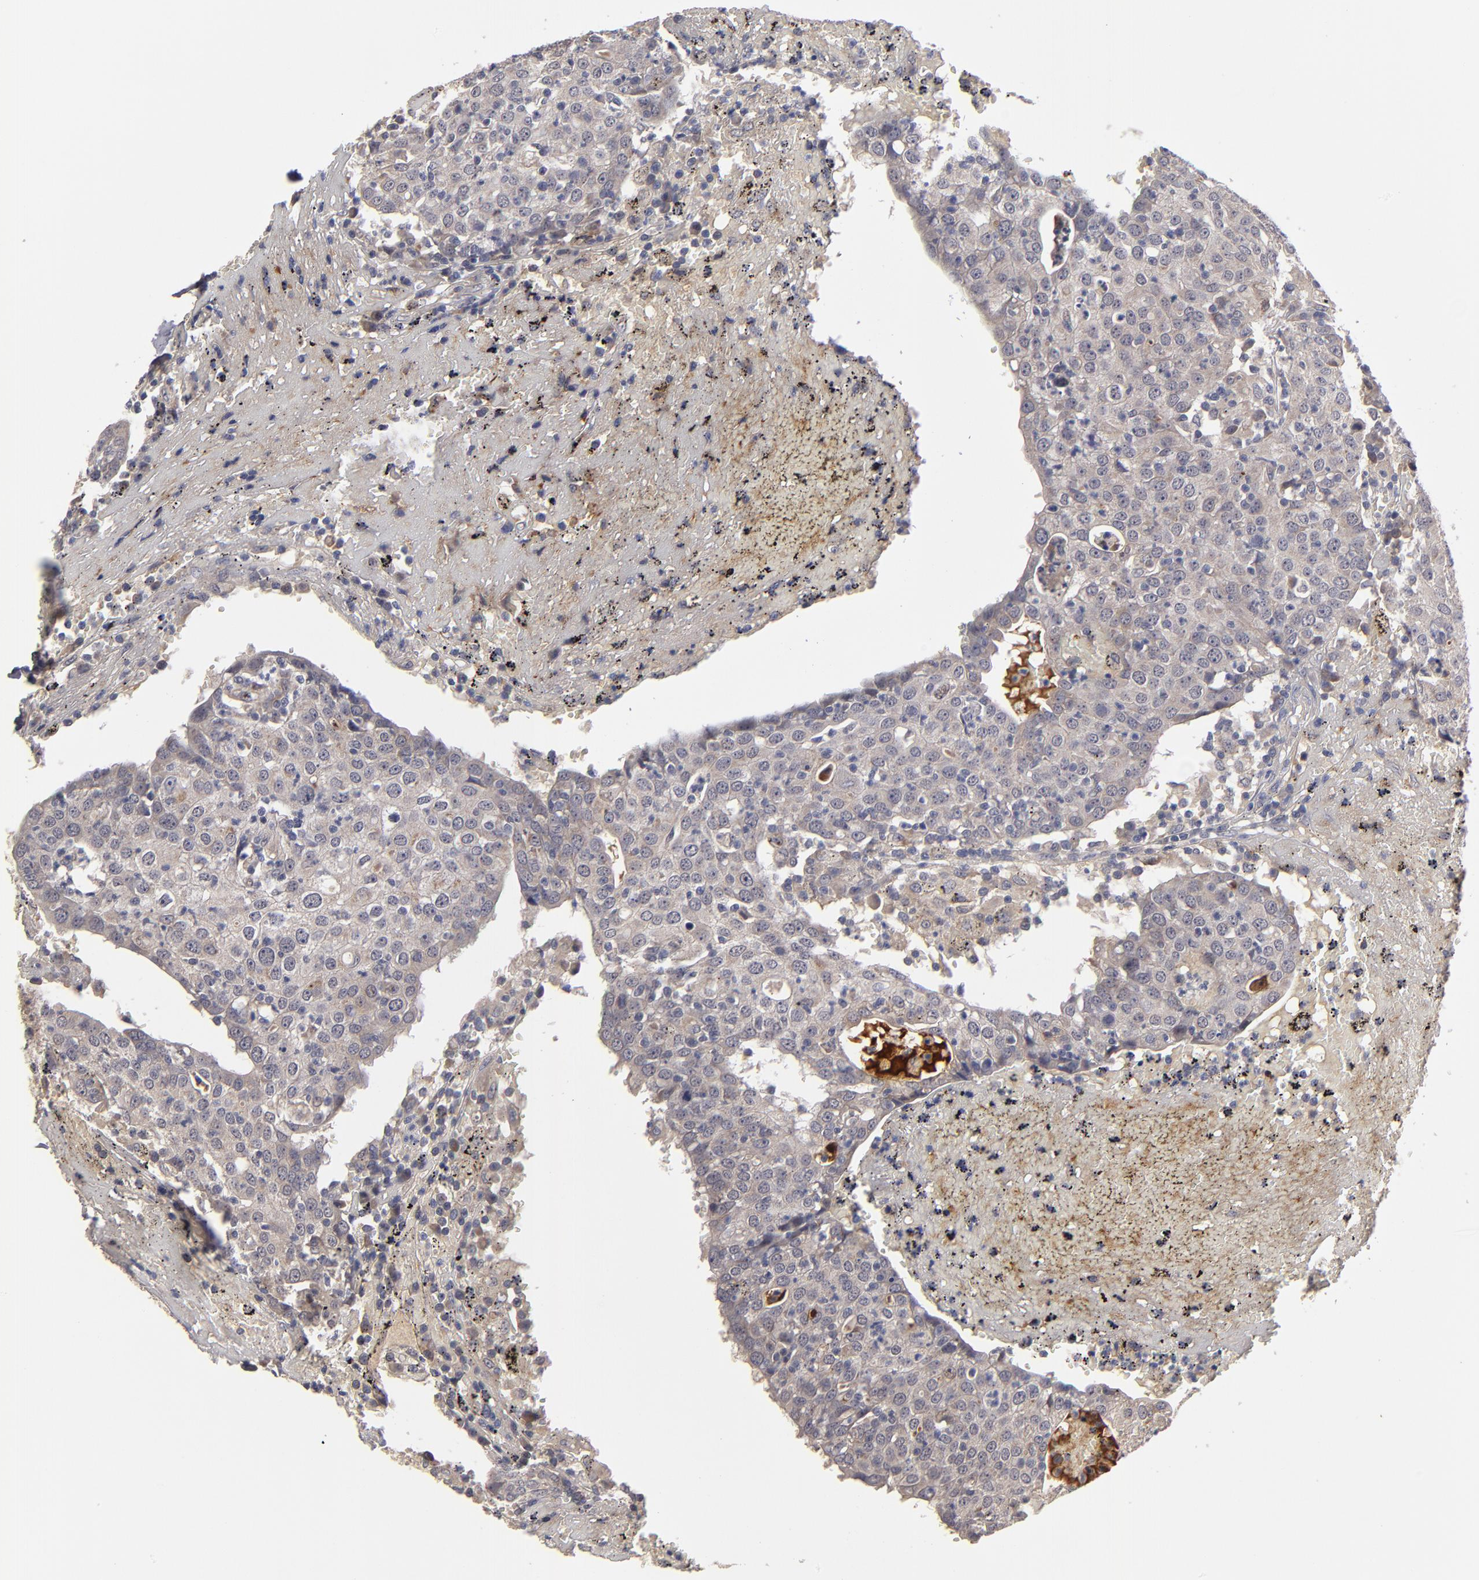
{"staining": {"intensity": "weak", "quantity": ">75%", "location": "cytoplasmic/membranous"}, "tissue": "head and neck cancer", "cell_type": "Tumor cells", "image_type": "cancer", "snomed": [{"axis": "morphology", "description": "Adenocarcinoma, NOS"}, {"axis": "topography", "description": "Salivary gland"}, {"axis": "topography", "description": "Head-Neck"}], "caption": "Approximately >75% of tumor cells in human head and neck adenocarcinoma exhibit weak cytoplasmic/membranous protein expression as visualized by brown immunohistochemical staining.", "gene": "EXD2", "patient": {"sex": "female", "age": 65}}